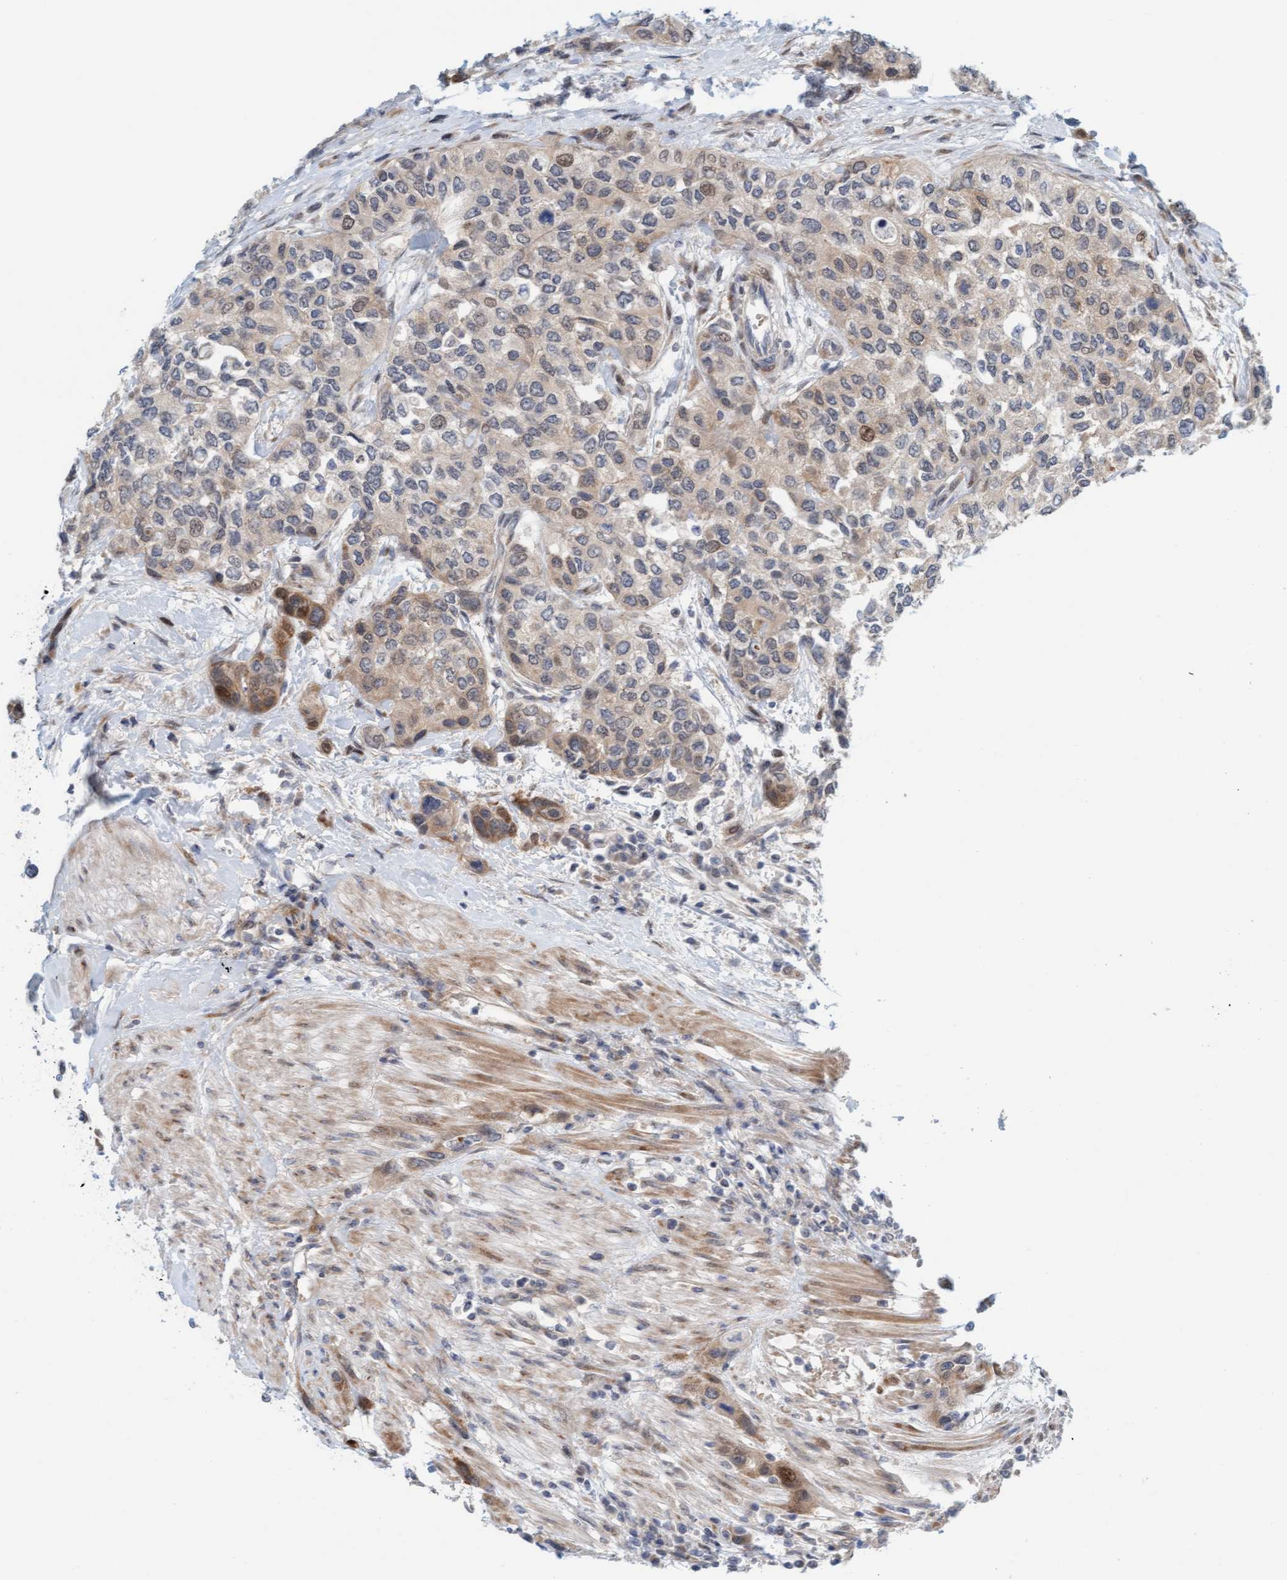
{"staining": {"intensity": "moderate", "quantity": "<25%", "location": "cytoplasmic/membranous,nuclear"}, "tissue": "urothelial cancer", "cell_type": "Tumor cells", "image_type": "cancer", "snomed": [{"axis": "morphology", "description": "Urothelial carcinoma, High grade"}, {"axis": "topography", "description": "Urinary bladder"}], "caption": "DAB immunohistochemical staining of human urothelial carcinoma (high-grade) exhibits moderate cytoplasmic/membranous and nuclear protein positivity in approximately <25% of tumor cells.", "gene": "EIF4EBP1", "patient": {"sex": "female", "age": 56}}